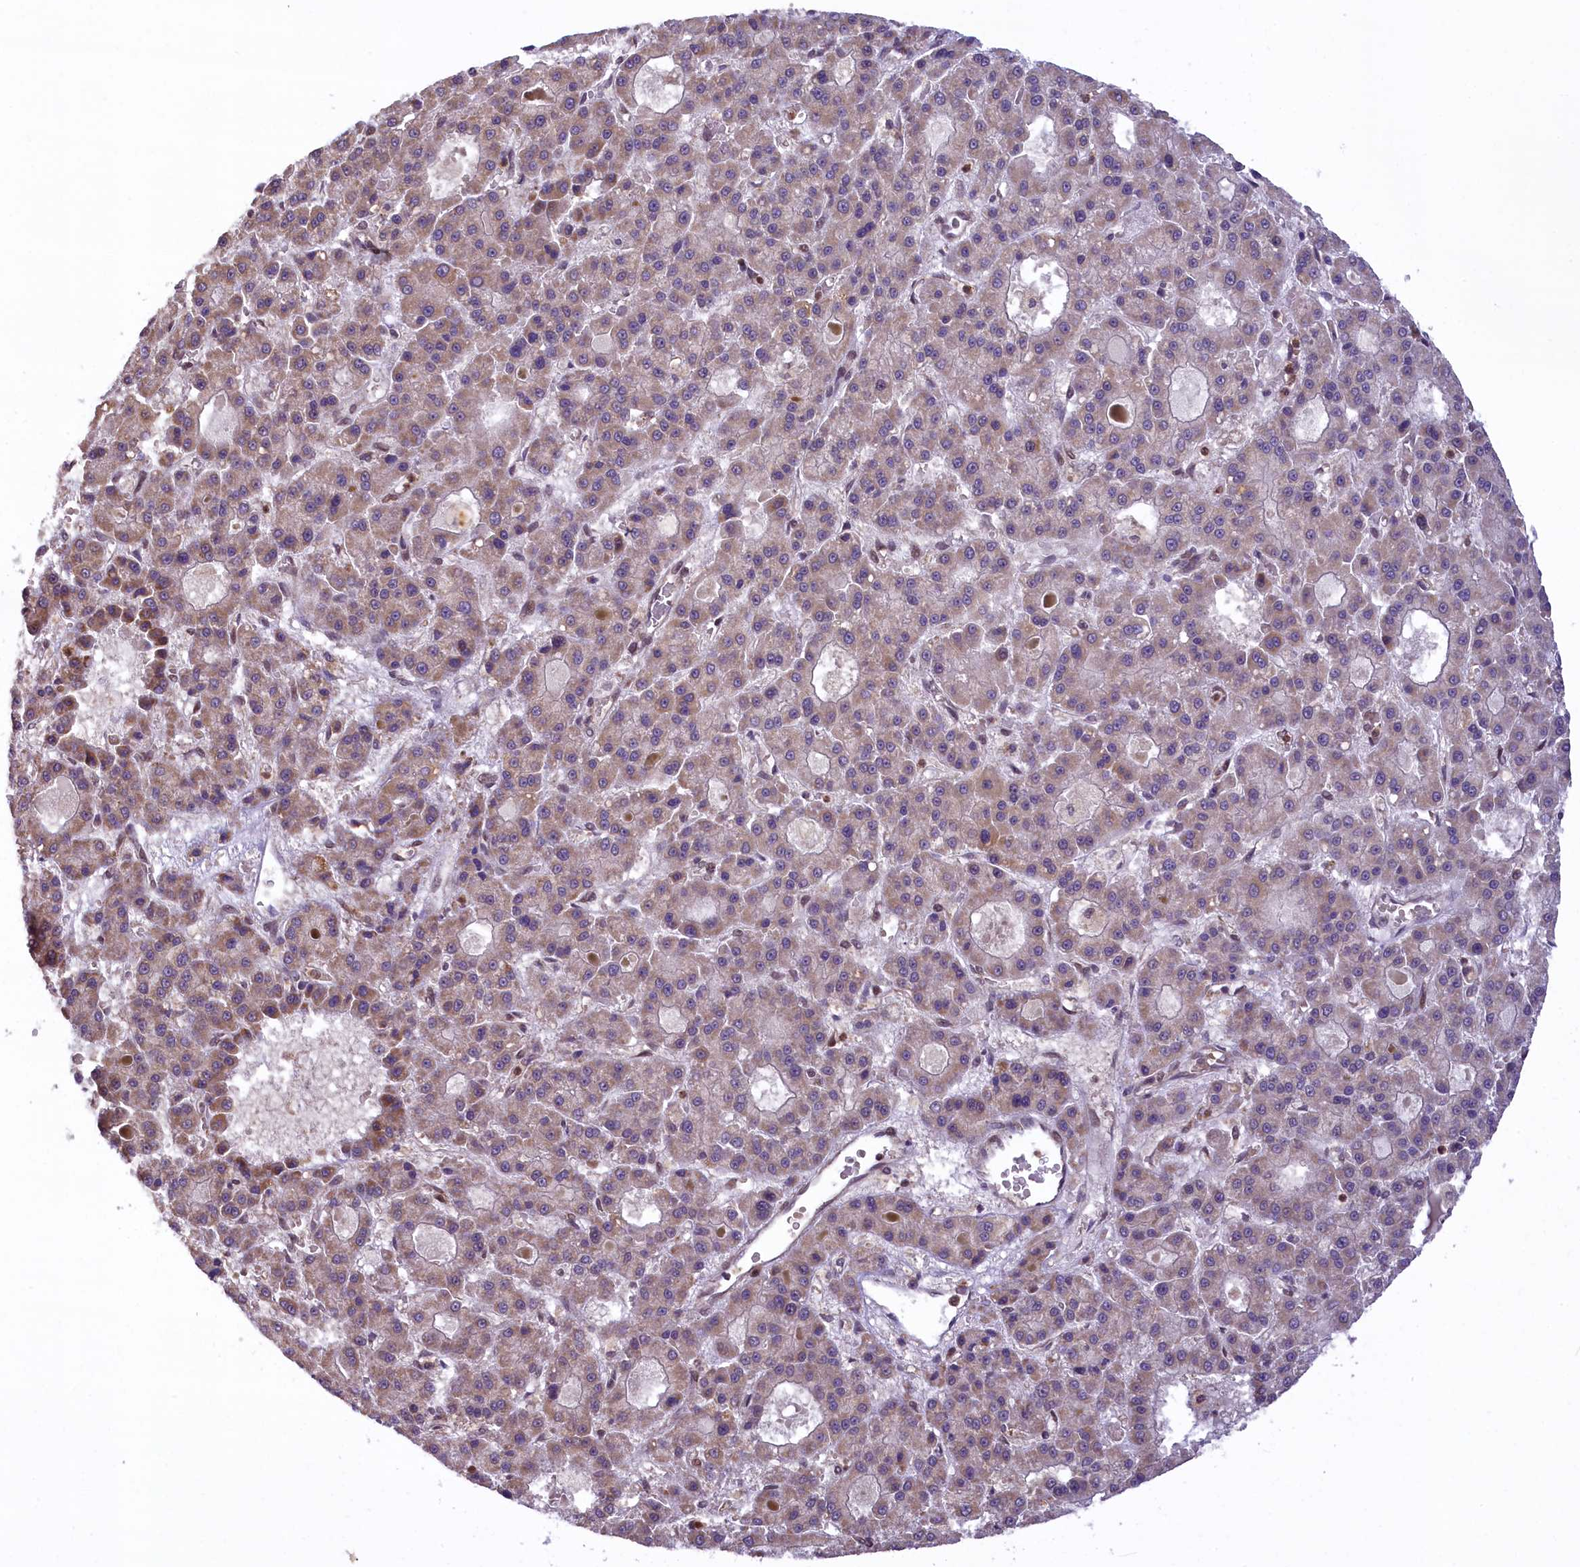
{"staining": {"intensity": "weak", "quantity": "<25%", "location": "cytoplasmic/membranous"}, "tissue": "liver cancer", "cell_type": "Tumor cells", "image_type": "cancer", "snomed": [{"axis": "morphology", "description": "Carcinoma, Hepatocellular, NOS"}, {"axis": "topography", "description": "Liver"}], "caption": "Immunohistochemistry photomicrograph of neoplastic tissue: human liver cancer (hepatocellular carcinoma) stained with DAB reveals no significant protein staining in tumor cells.", "gene": "CARD8", "patient": {"sex": "male", "age": 70}}